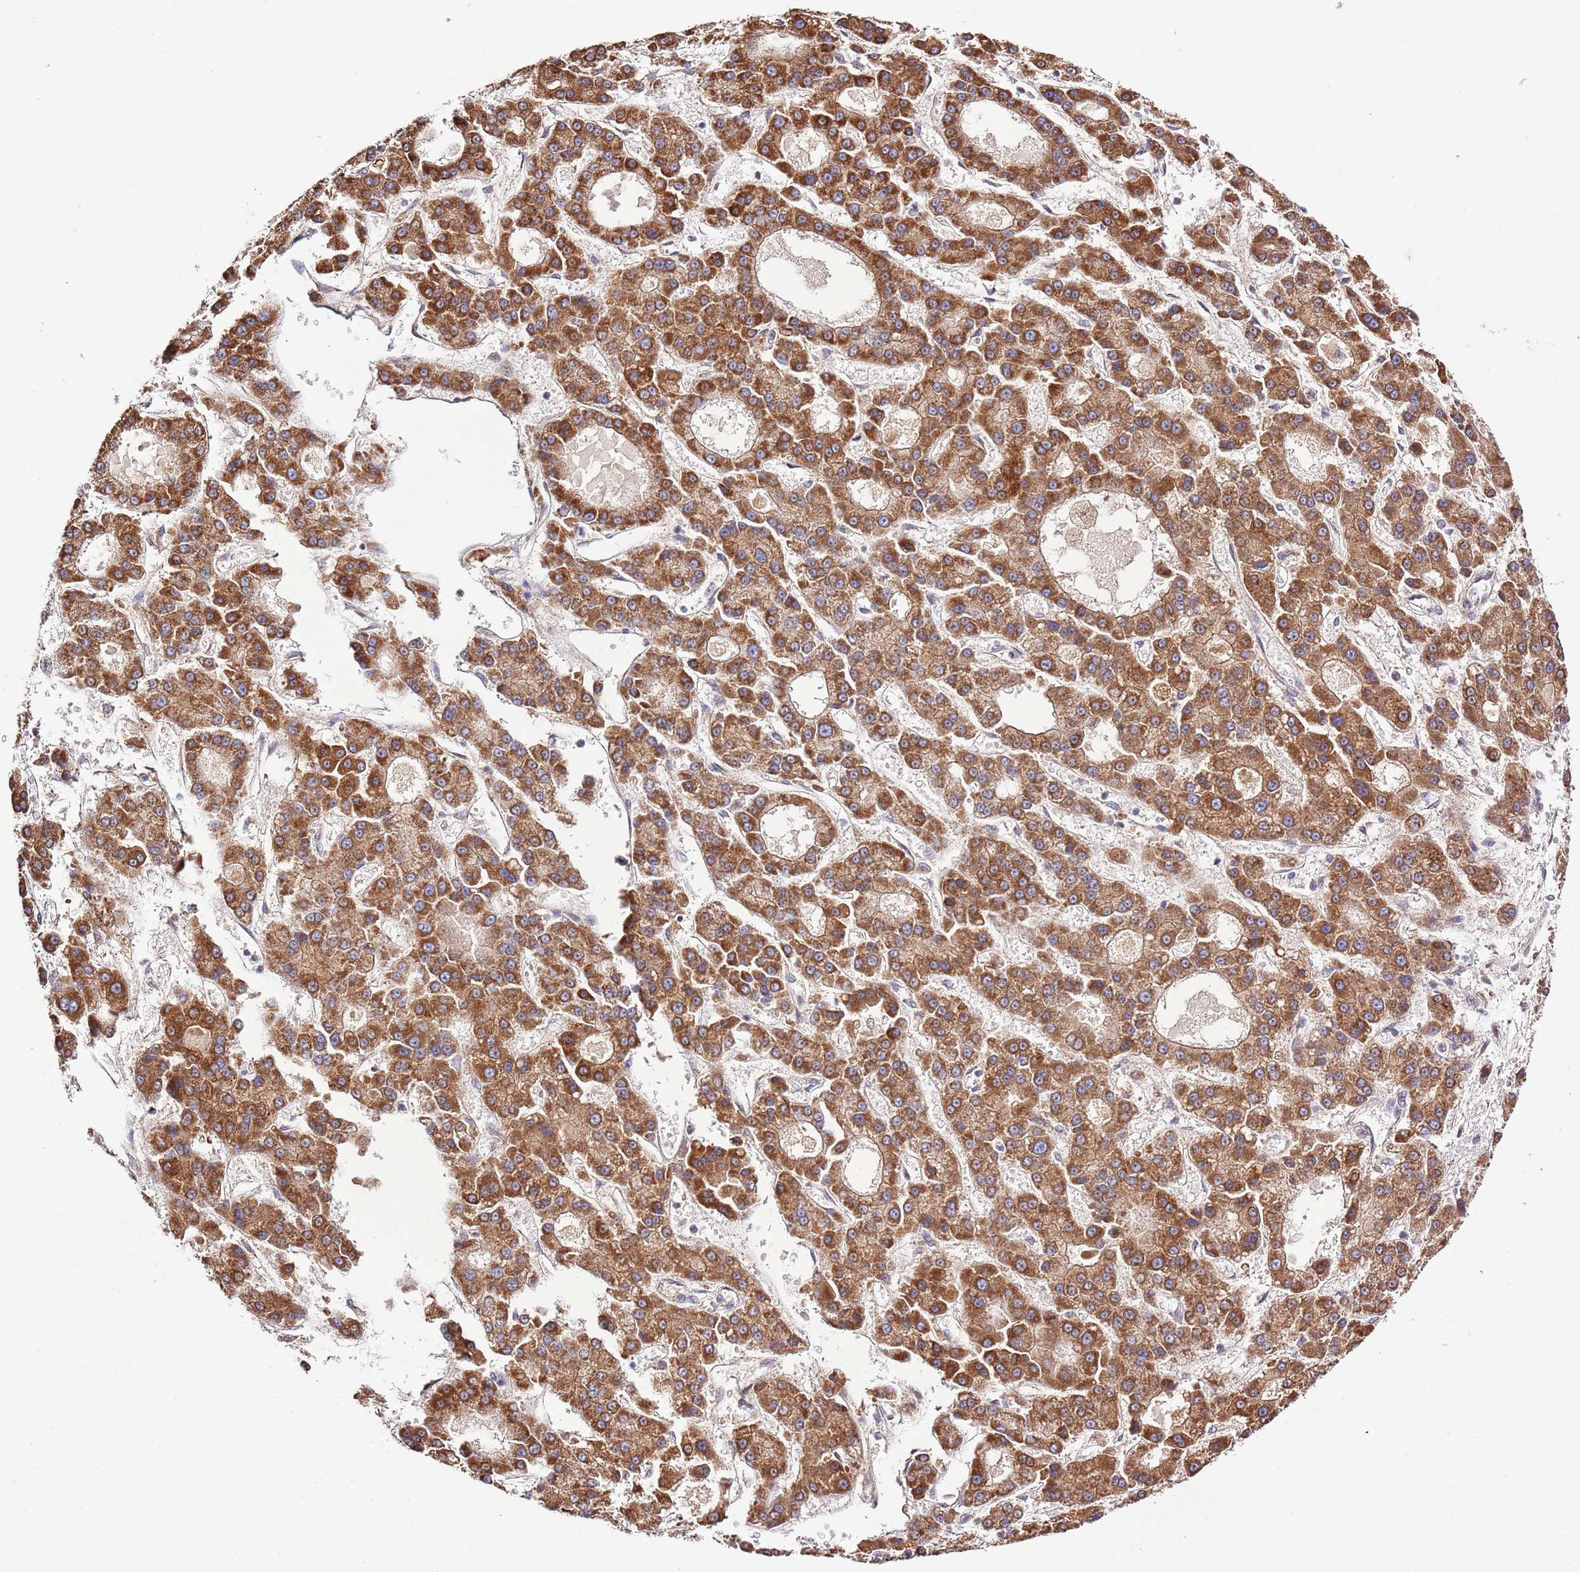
{"staining": {"intensity": "strong", "quantity": ">75%", "location": "cytoplasmic/membranous"}, "tissue": "liver cancer", "cell_type": "Tumor cells", "image_type": "cancer", "snomed": [{"axis": "morphology", "description": "Carcinoma, Hepatocellular, NOS"}, {"axis": "topography", "description": "Liver"}], "caption": "Immunohistochemistry (IHC) staining of liver hepatocellular carcinoma, which exhibits high levels of strong cytoplasmic/membranous staining in about >75% of tumor cells indicating strong cytoplasmic/membranous protein positivity. The staining was performed using DAB (3,3'-diaminobenzidine) (brown) for protein detection and nuclei were counterstained in hematoxylin (blue).", "gene": "IVD", "patient": {"sex": "male", "age": 70}}